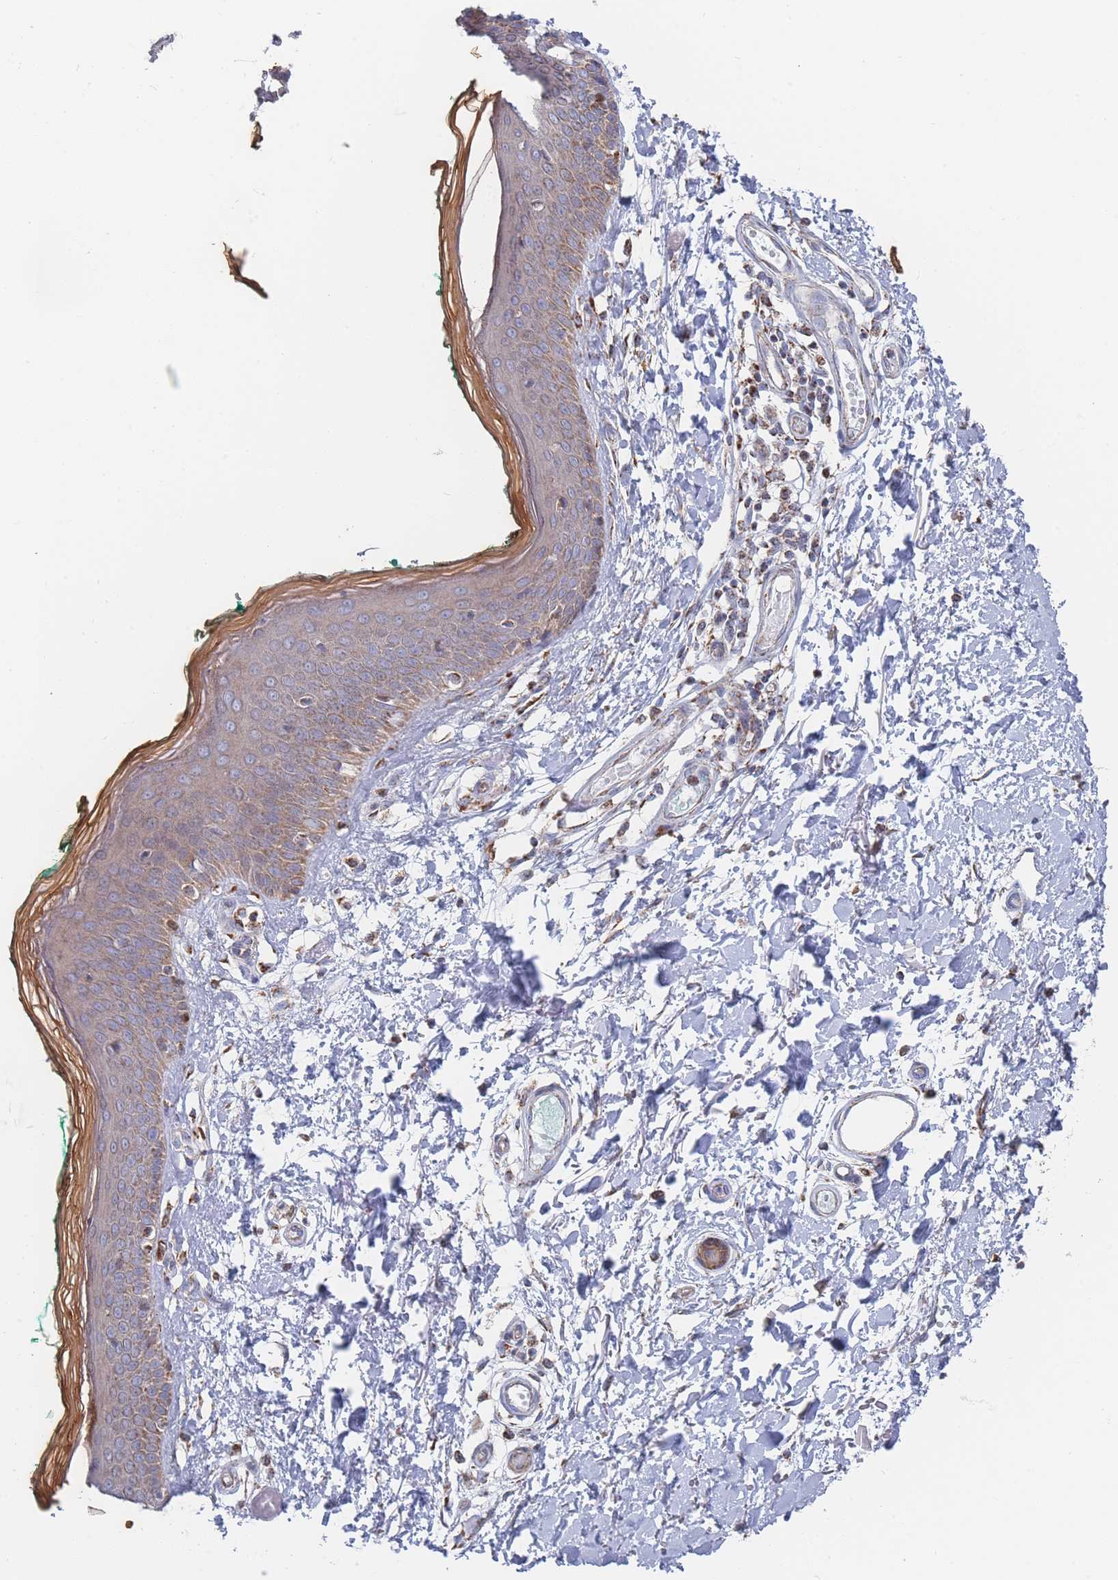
{"staining": {"intensity": "negative", "quantity": "none", "location": "none"}, "tissue": "skin", "cell_type": "Fibroblasts", "image_type": "normal", "snomed": [{"axis": "morphology", "description": "Normal tissue, NOS"}, {"axis": "morphology", "description": "Malignant melanoma, NOS"}, {"axis": "topography", "description": "Skin"}], "caption": "Image shows no significant protein positivity in fibroblasts of unremarkable skin. (Brightfield microscopy of DAB (3,3'-diaminobenzidine) immunohistochemistry at high magnification).", "gene": "IKZF4", "patient": {"sex": "male", "age": 62}}